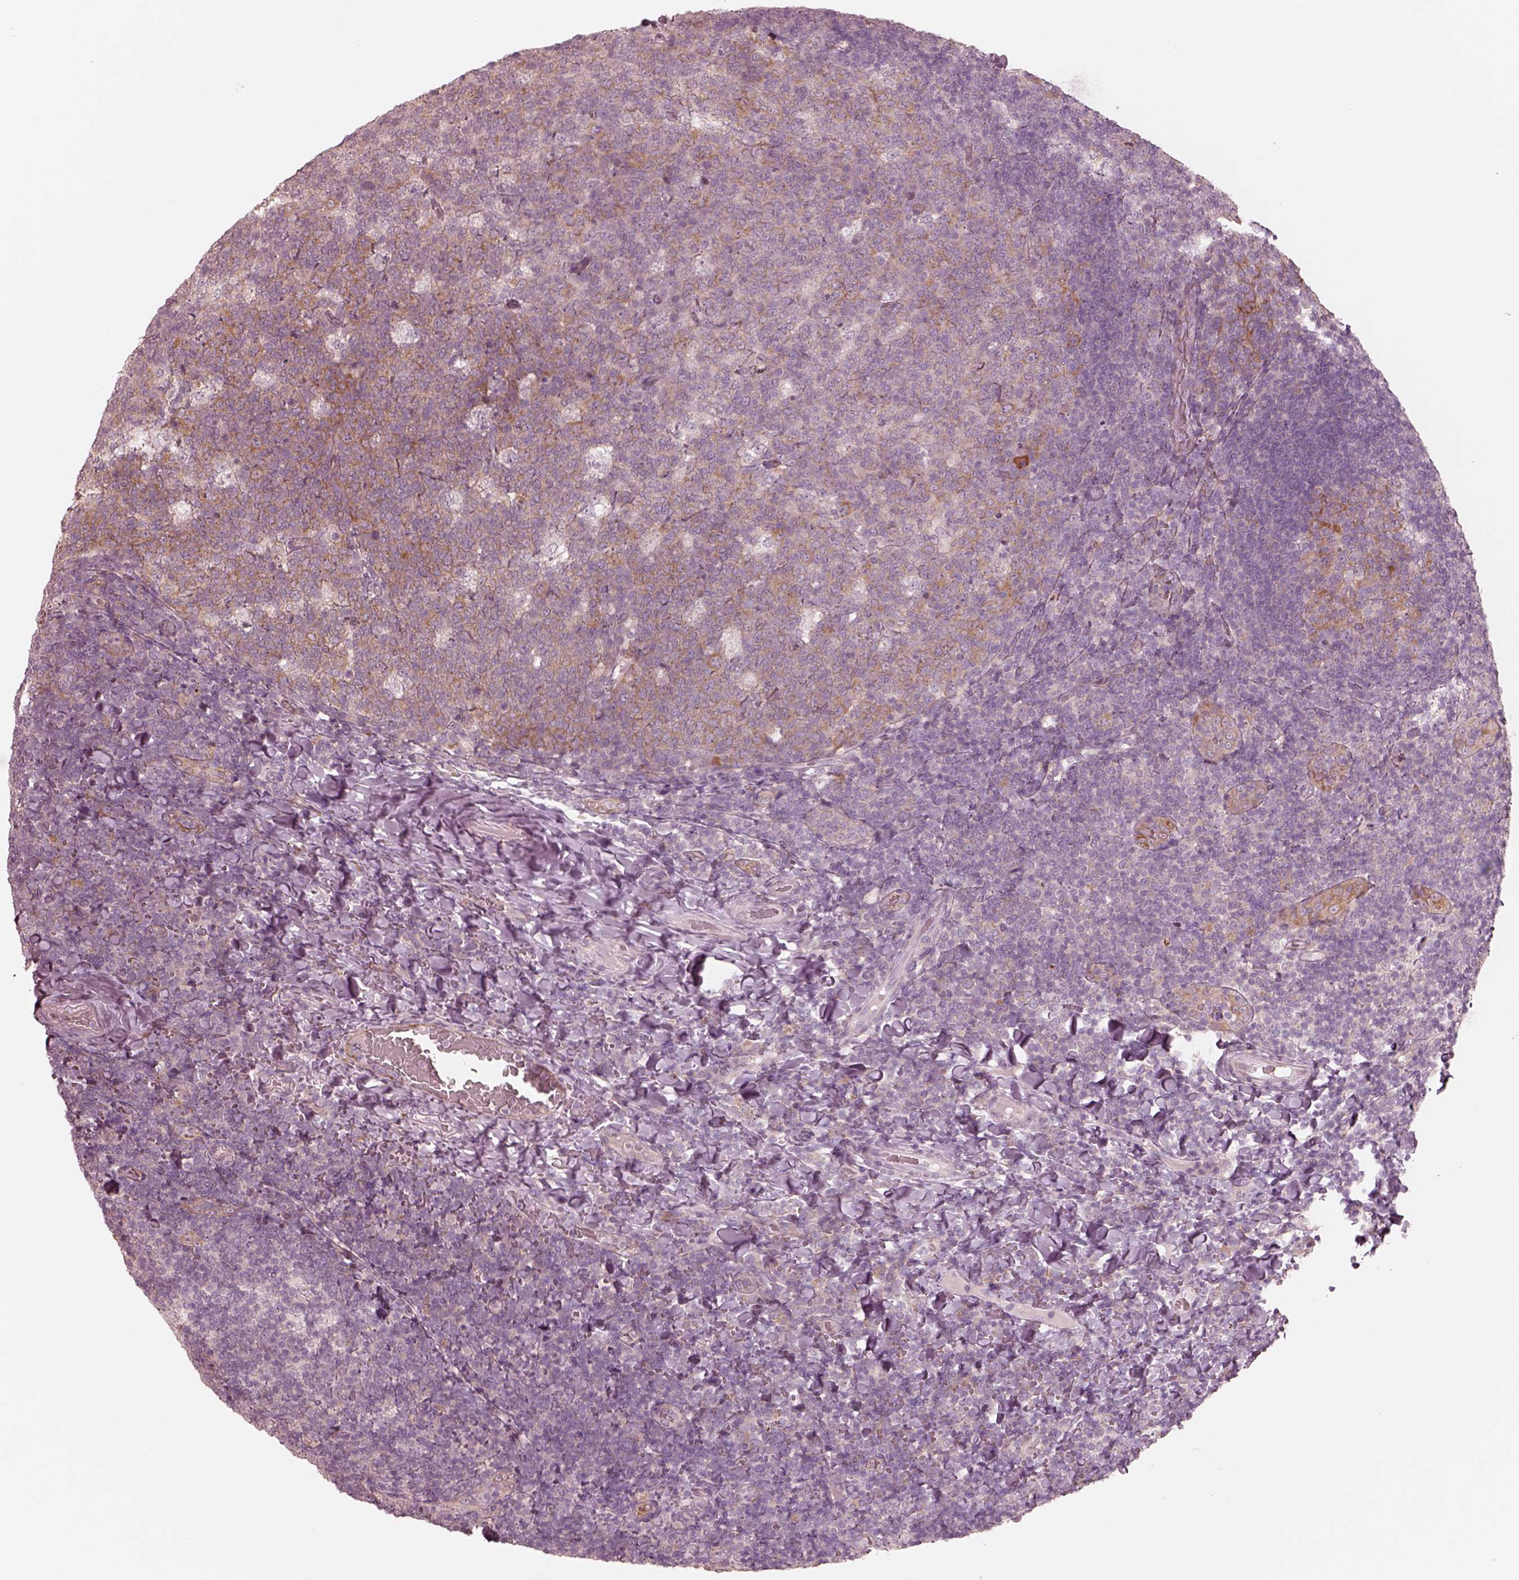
{"staining": {"intensity": "weak", "quantity": "<25%", "location": "cytoplasmic/membranous"}, "tissue": "tonsil", "cell_type": "Germinal center cells", "image_type": "normal", "snomed": [{"axis": "morphology", "description": "Normal tissue, NOS"}, {"axis": "topography", "description": "Tonsil"}], "caption": "An image of tonsil stained for a protein demonstrates no brown staining in germinal center cells.", "gene": "RAB3C", "patient": {"sex": "male", "age": 17}}